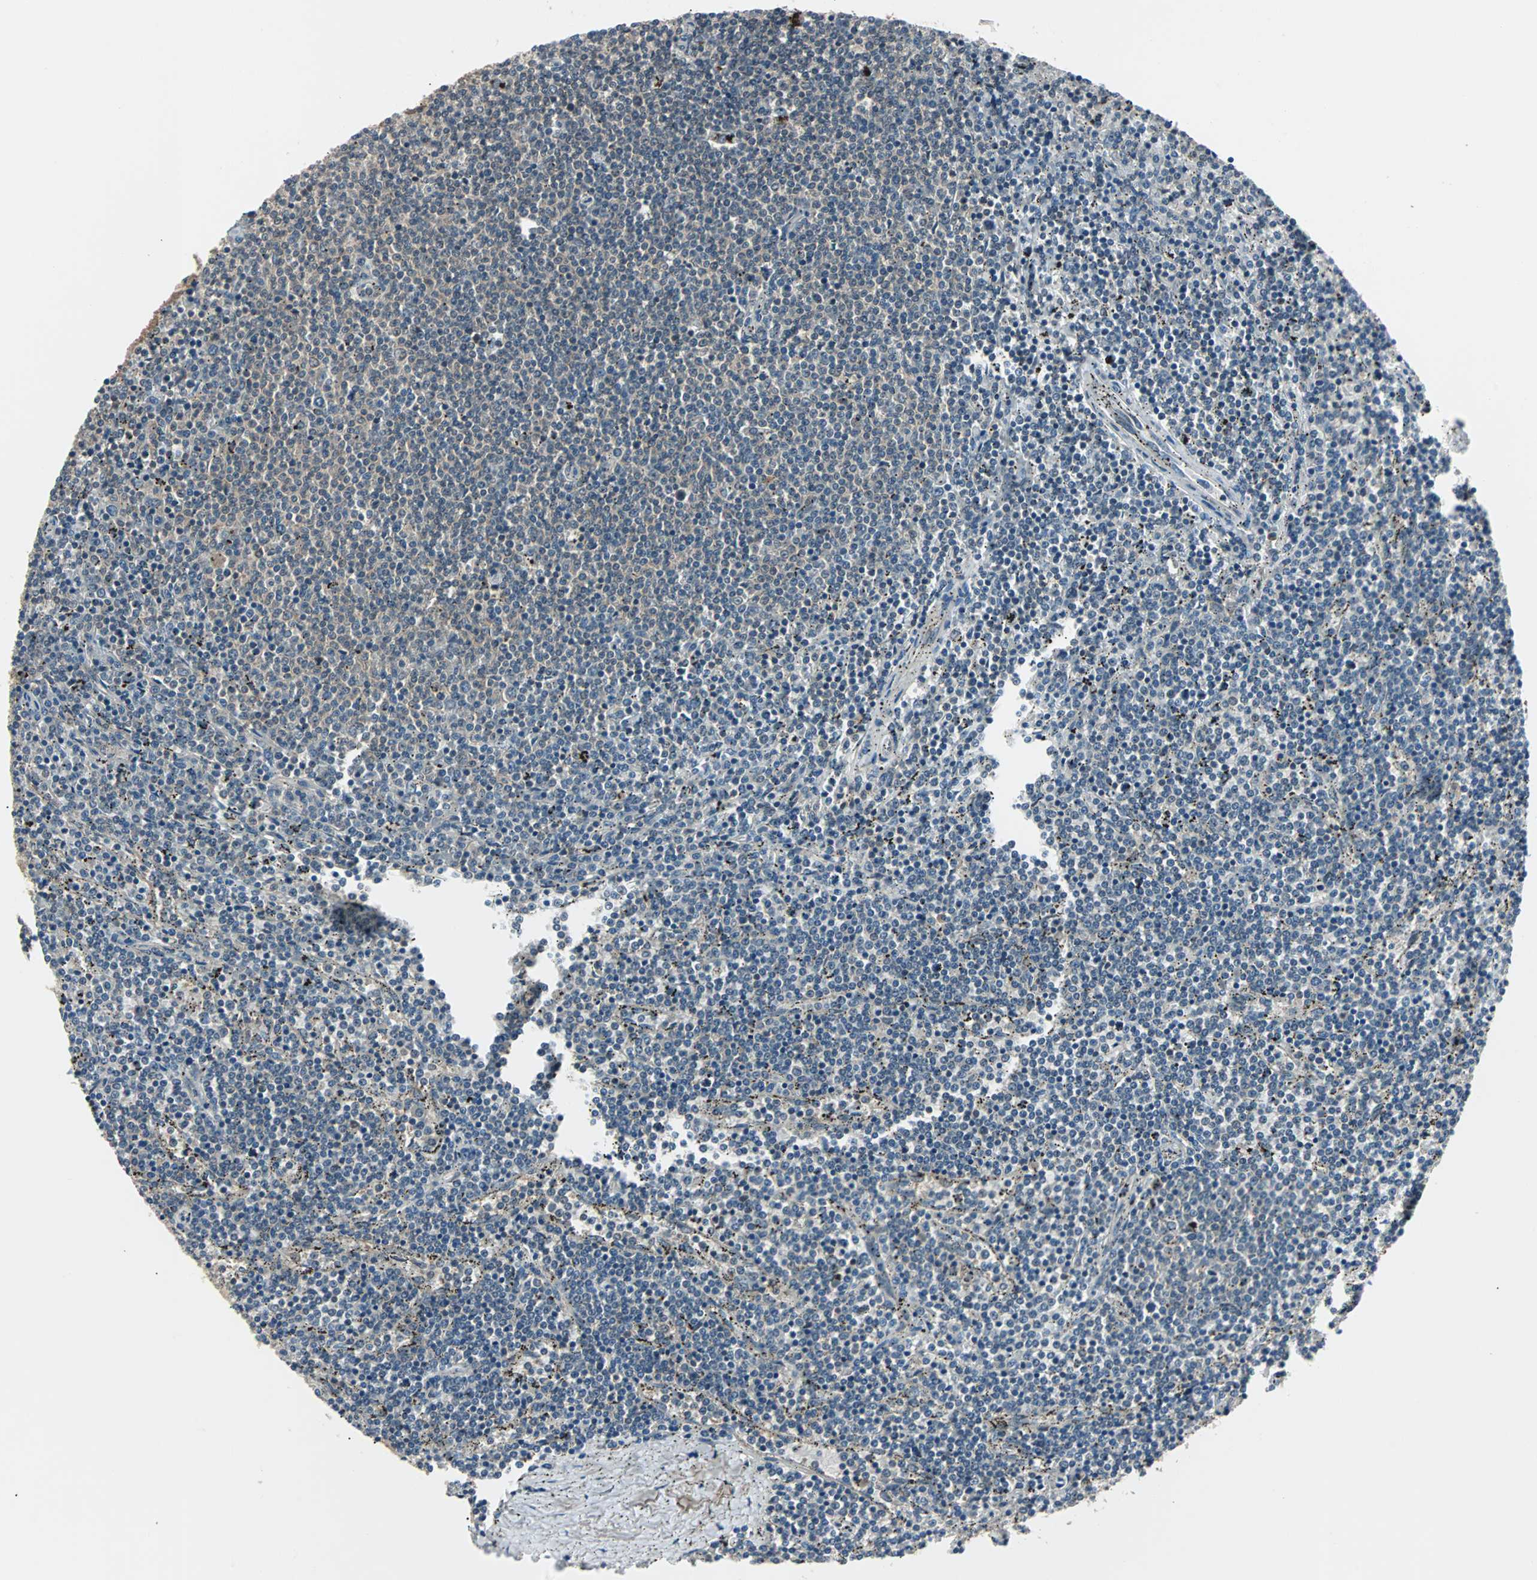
{"staining": {"intensity": "negative", "quantity": "none", "location": "none"}, "tissue": "lymphoma", "cell_type": "Tumor cells", "image_type": "cancer", "snomed": [{"axis": "morphology", "description": "Malignant lymphoma, non-Hodgkin's type, Low grade"}, {"axis": "topography", "description": "Spleen"}], "caption": "Immunohistochemical staining of lymphoma shows no significant staining in tumor cells.", "gene": "ARF1", "patient": {"sex": "female", "age": 50}}